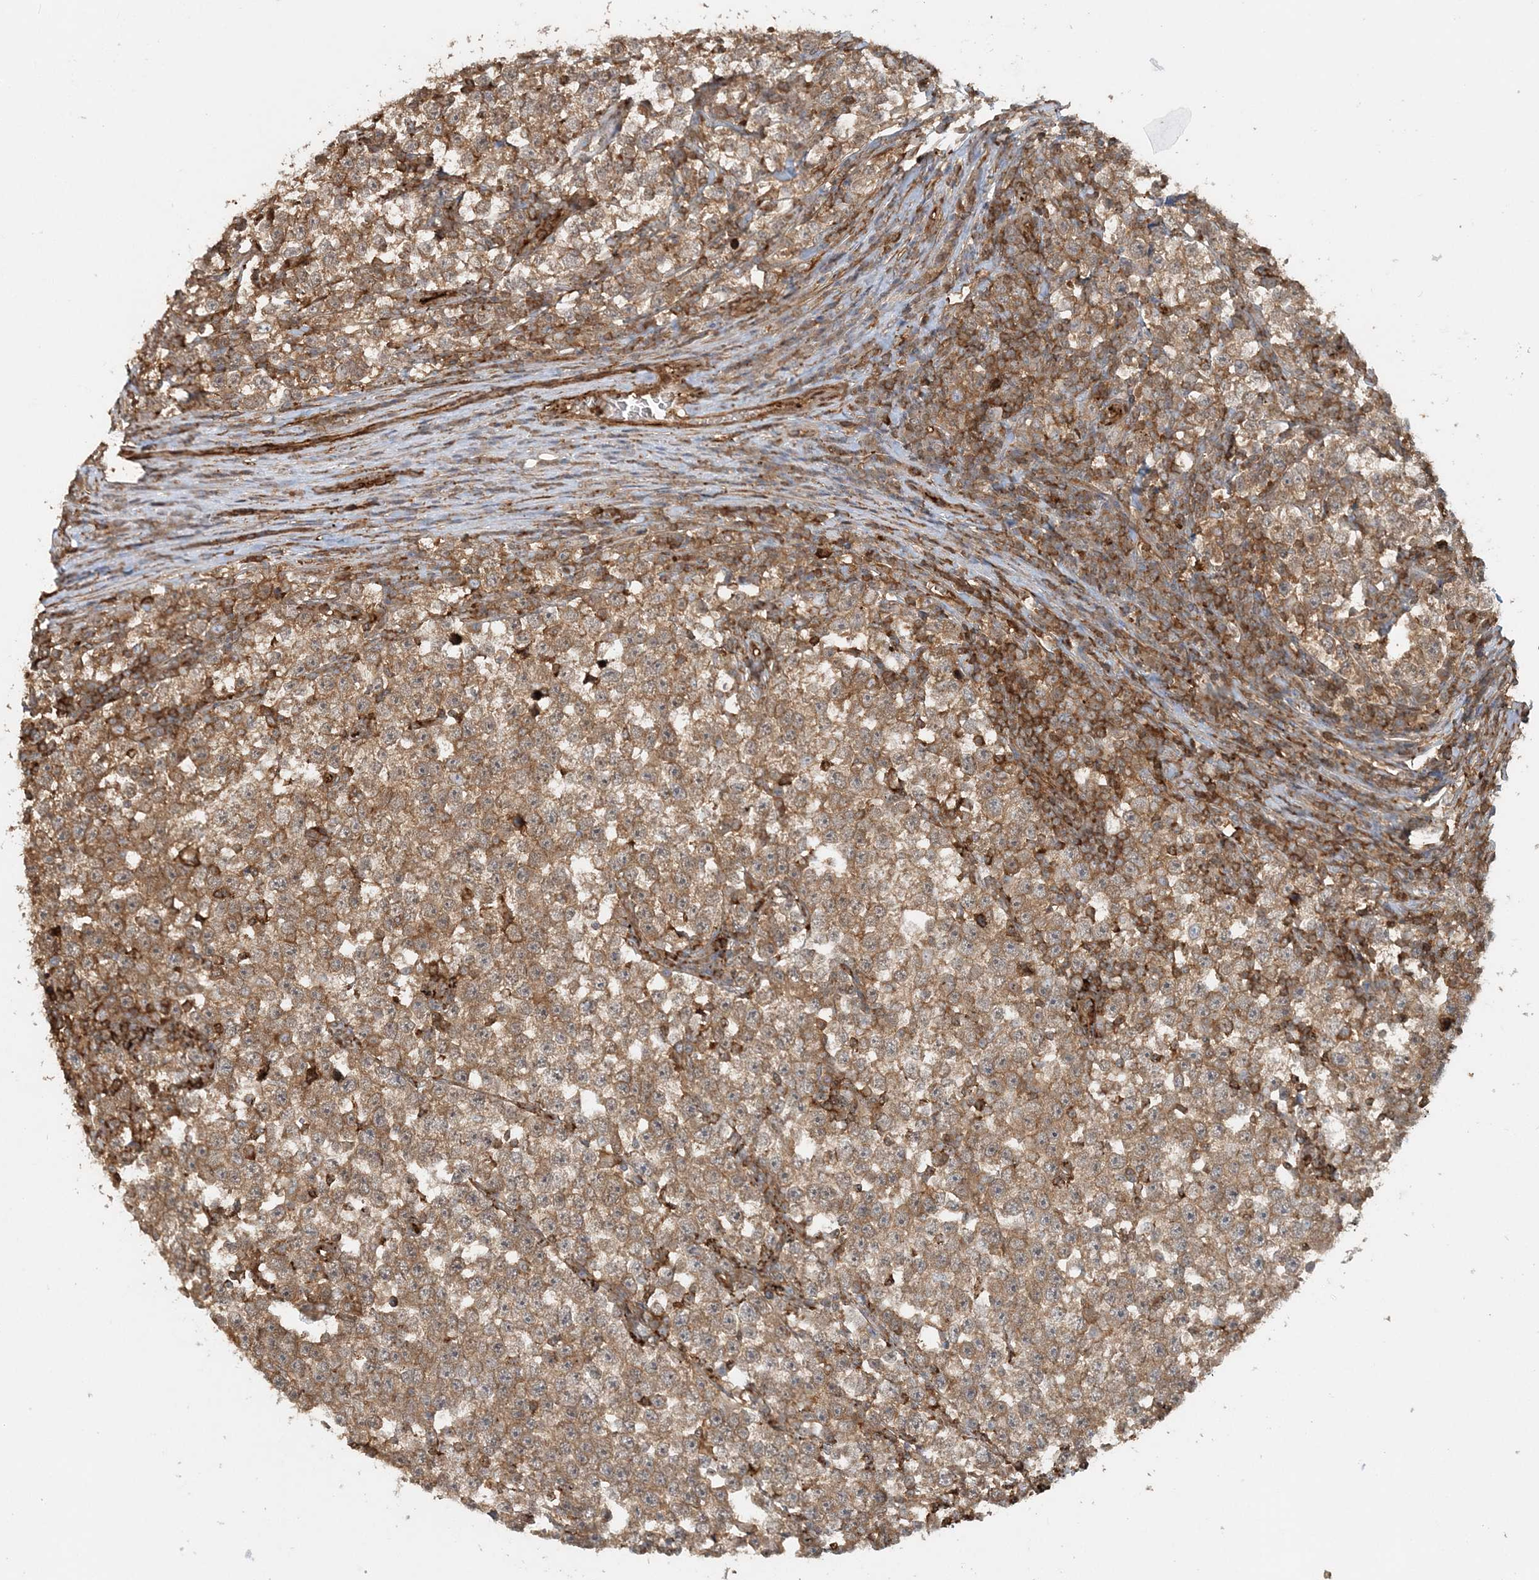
{"staining": {"intensity": "moderate", "quantity": ">75%", "location": "cytoplasmic/membranous"}, "tissue": "testis cancer", "cell_type": "Tumor cells", "image_type": "cancer", "snomed": [{"axis": "morphology", "description": "Normal tissue, NOS"}, {"axis": "morphology", "description": "Seminoma, NOS"}, {"axis": "topography", "description": "Testis"}], "caption": "IHC (DAB (3,3'-diaminobenzidine)) staining of human testis seminoma shows moderate cytoplasmic/membranous protein staining in approximately >75% of tumor cells.", "gene": "DSTN", "patient": {"sex": "male", "age": 43}}